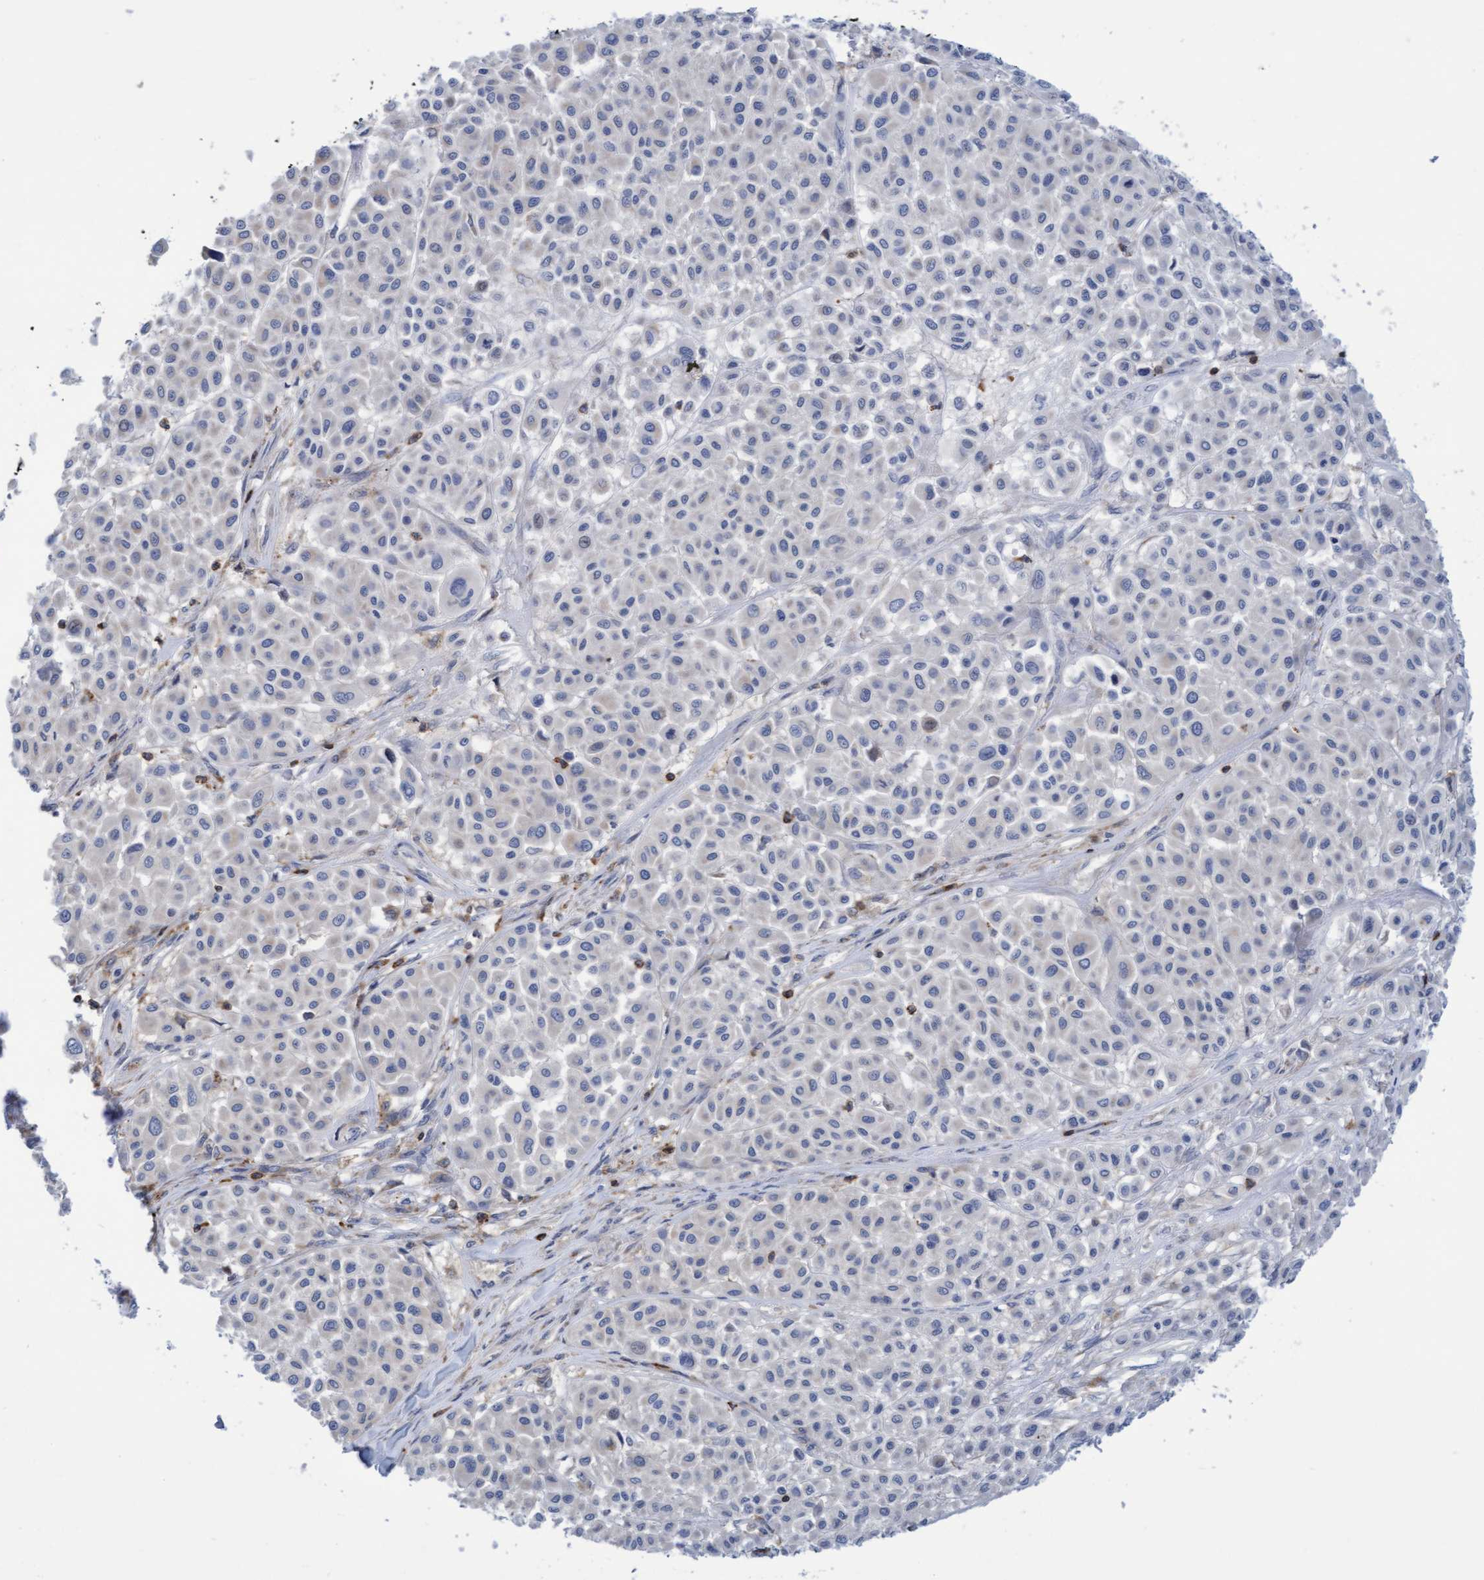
{"staining": {"intensity": "negative", "quantity": "none", "location": "none"}, "tissue": "melanoma", "cell_type": "Tumor cells", "image_type": "cancer", "snomed": [{"axis": "morphology", "description": "Malignant melanoma, Metastatic site"}, {"axis": "topography", "description": "Soft tissue"}], "caption": "A photomicrograph of melanoma stained for a protein demonstrates no brown staining in tumor cells.", "gene": "FNBP1", "patient": {"sex": "male", "age": 41}}